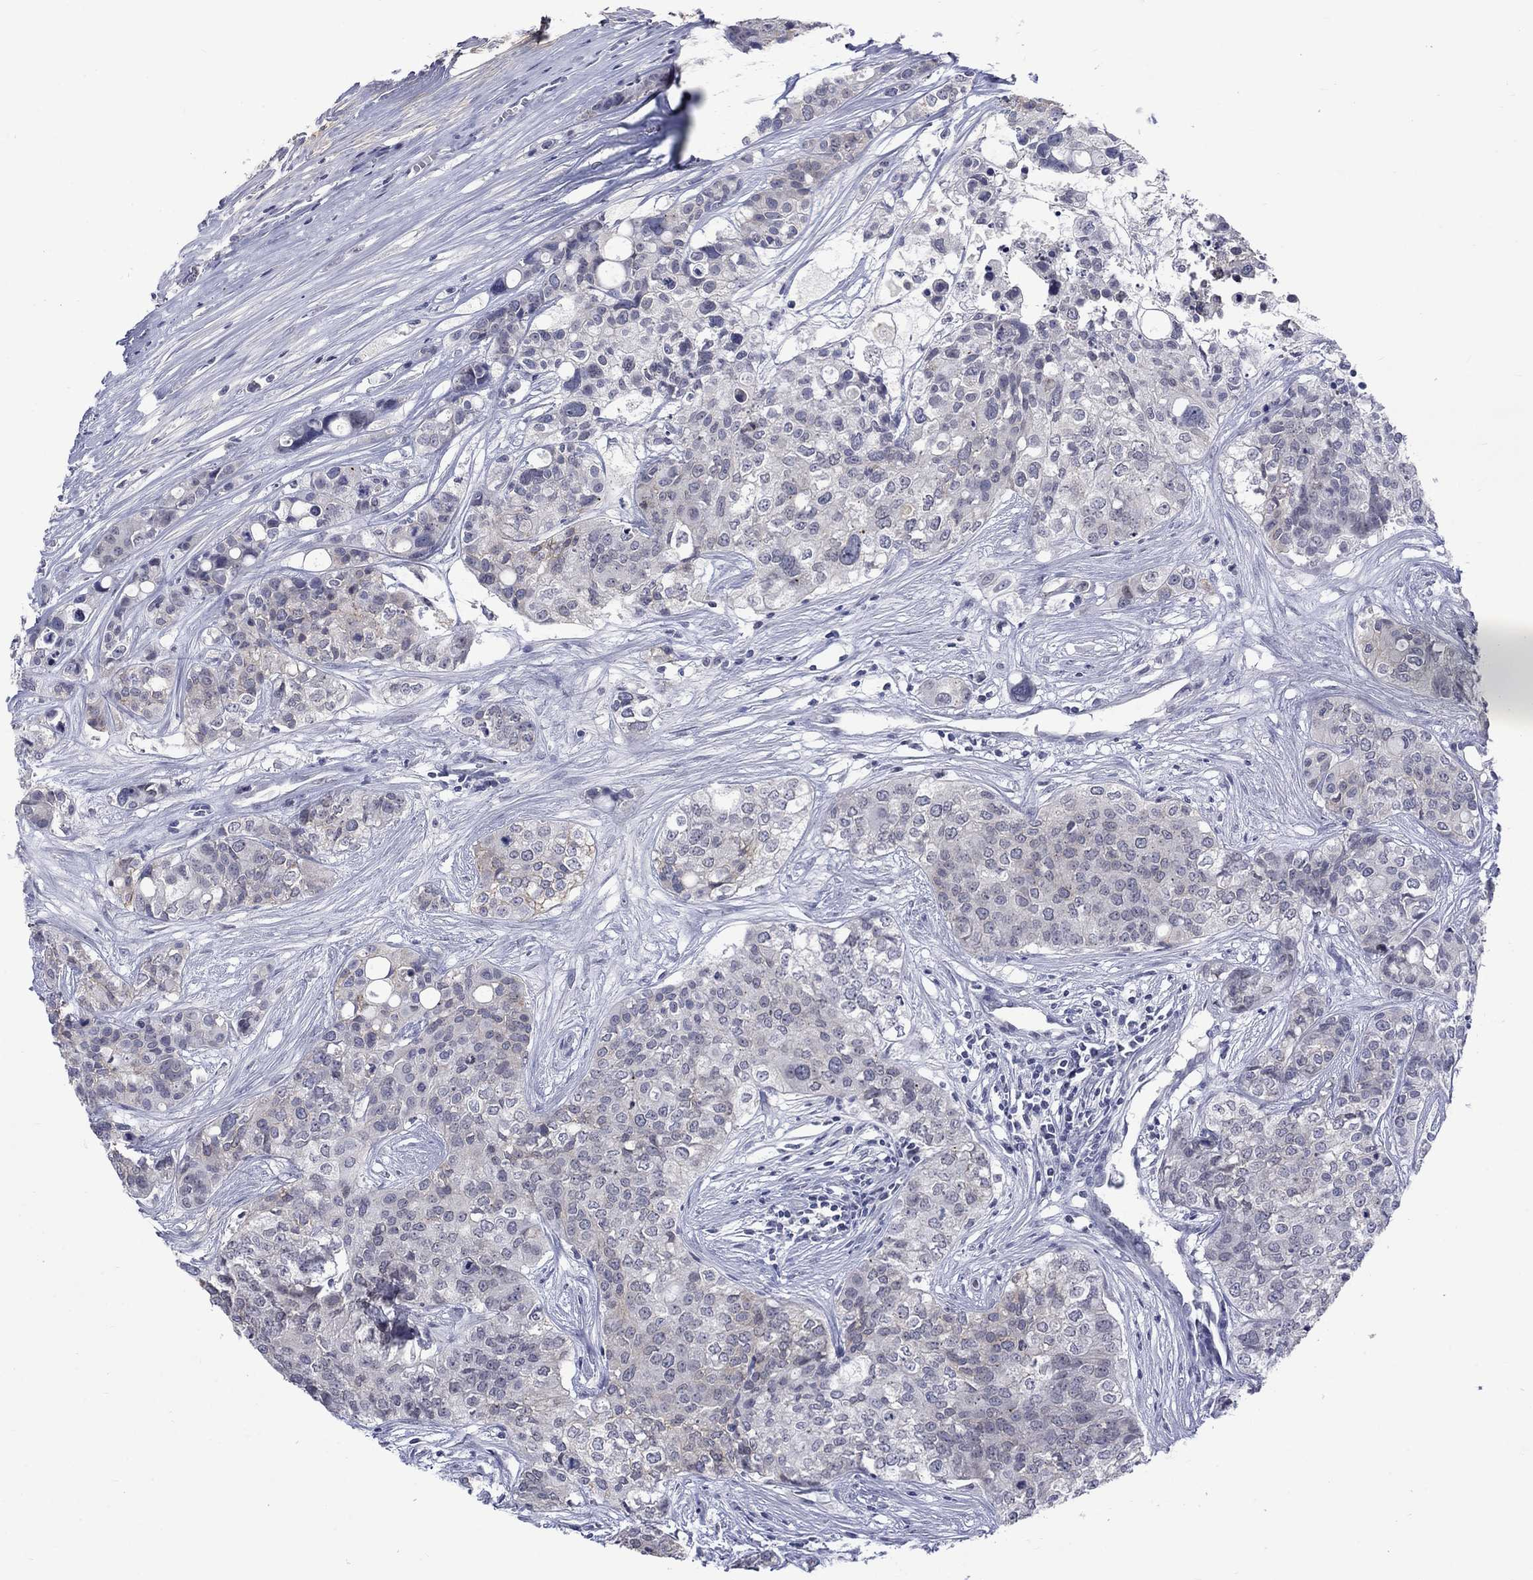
{"staining": {"intensity": "weak", "quantity": "25%-75%", "location": "cytoplasmic/membranous"}, "tissue": "carcinoid", "cell_type": "Tumor cells", "image_type": "cancer", "snomed": [{"axis": "morphology", "description": "Carcinoid, malignant, NOS"}, {"axis": "topography", "description": "Colon"}], "caption": "Carcinoid (malignant) tissue shows weak cytoplasmic/membranous expression in about 25%-75% of tumor cells, visualized by immunohistochemistry. (brown staining indicates protein expression, while blue staining denotes nuclei).", "gene": "NSMF", "patient": {"sex": "male", "age": 81}}